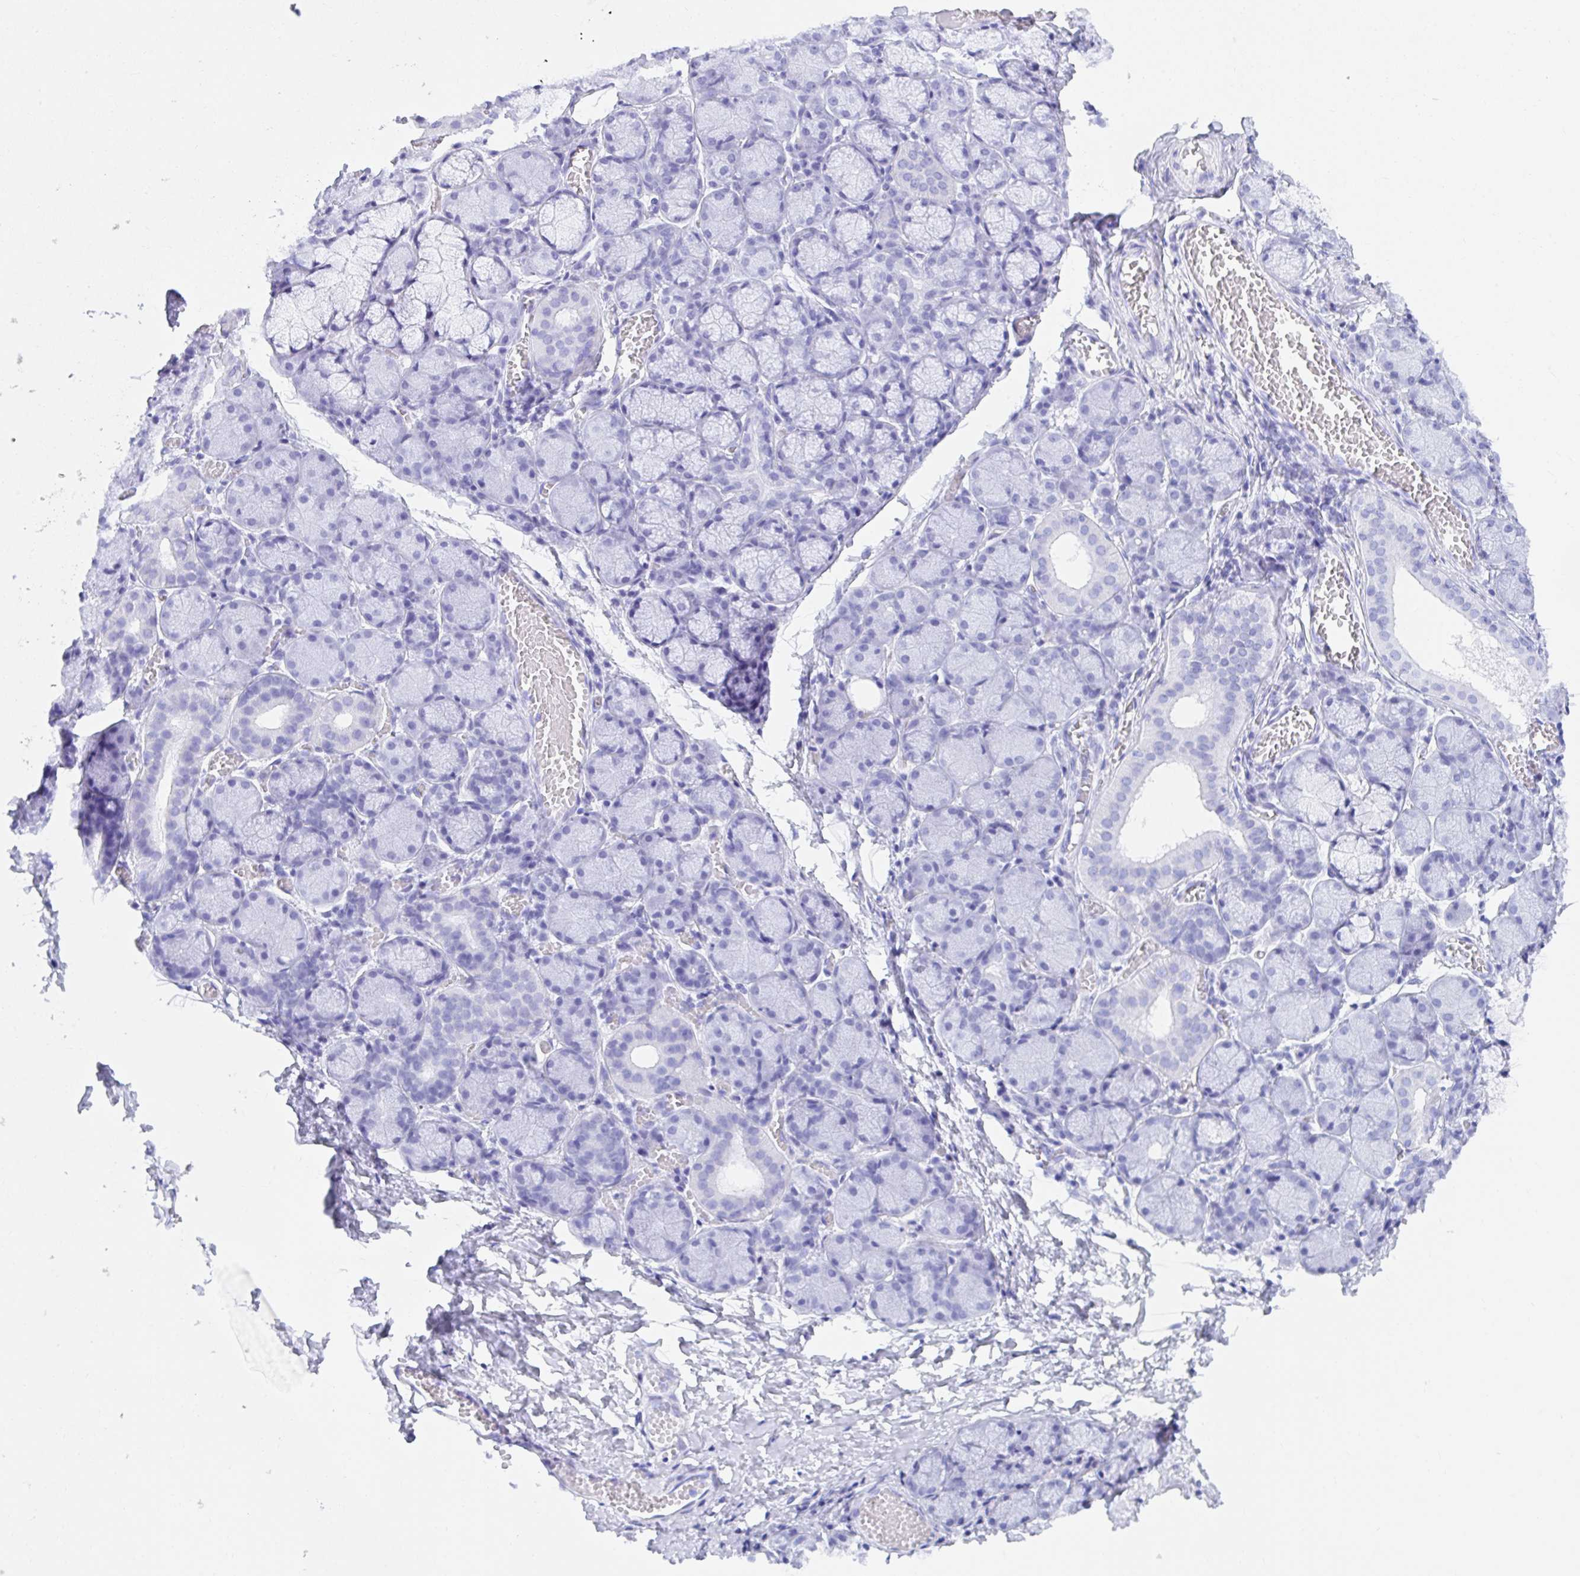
{"staining": {"intensity": "strong", "quantity": "<25%", "location": "cytoplasmic/membranous"}, "tissue": "salivary gland", "cell_type": "Glandular cells", "image_type": "normal", "snomed": [{"axis": "morphology", "description": "Normal tissue, NOS"}, {"axis": "topography", "description": "Salivary gland"}], "caption": "Unremarkable salivary gland exhibits strong cytoplasmic/membranous expression in about <25% of glandular cells, visualized by immunohistochemistry. (Stains: DAB in brown, nuclei in blue, Microscopy: brightfield microscopy at high magnification).", "gene": "PC", "patient": {"sex": "female", "age": 24}}